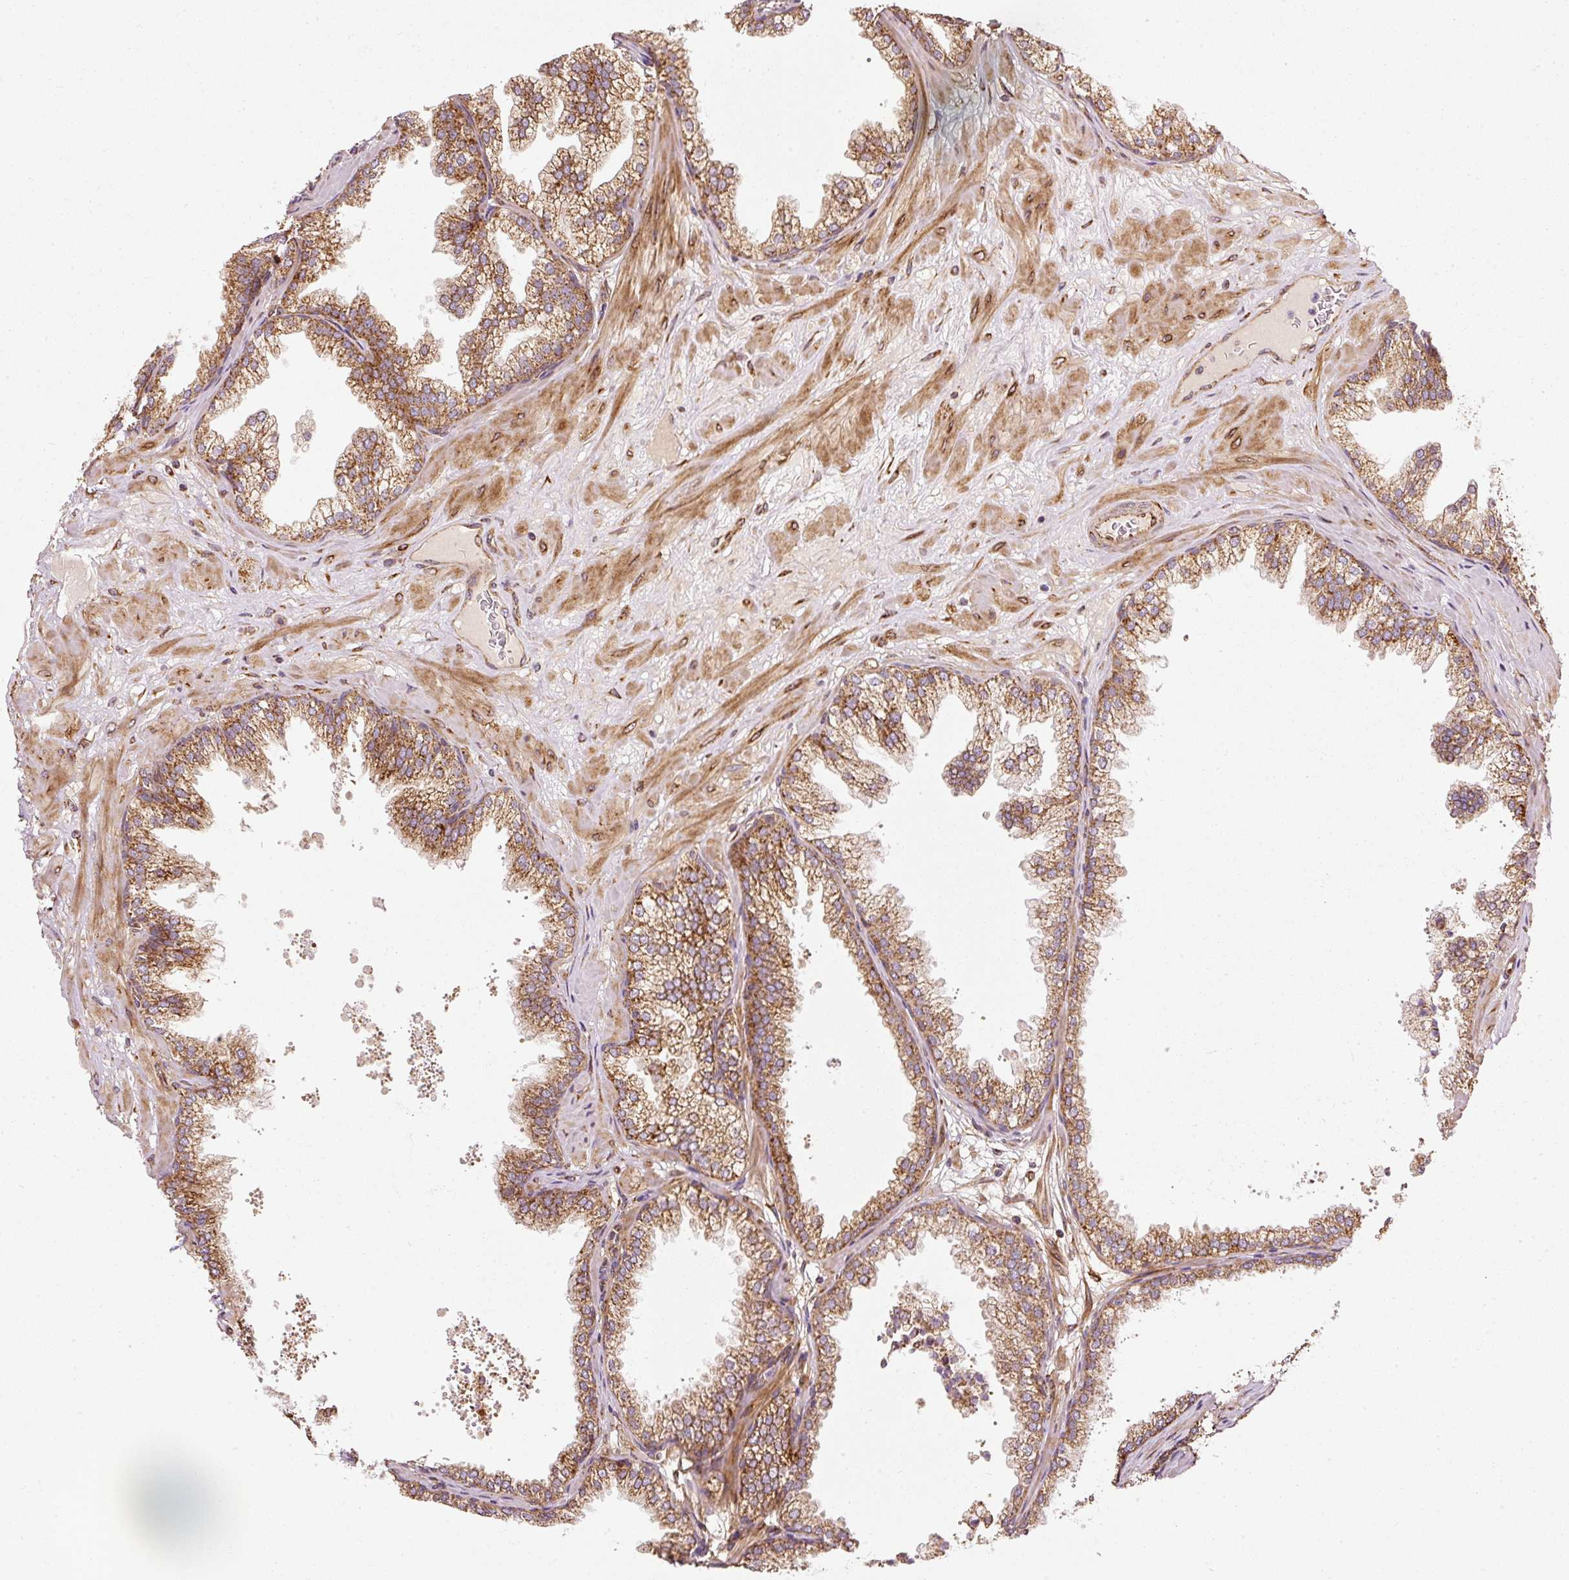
{"staining": {"intensity": "moderate", "quantity": ">75%", "location": "cytoplasmic/membranous"}, "tissue": "prostate", "cell_type": "Glandular cells", "image_type": "normal", "snomed": [{"axis": "morphology", "description": "Normal tissue, NOS"}, {"axis": "topography", "description": "Prostate"}], "caption": "An immunohistochemistry (IHC) micrograph of unremarkable tissue is shown. Protein staining in brown labels moderate cytoplasmic/membranous positivity in prostate within glandular cells. The staining was performed using DAB to visualize the protein expression in brown, while the nuclei were stained in blue with hematoxylin (Magnification: 20x).", "gene": "ISCU", "patient": {"sex": "male", "age": 37}}